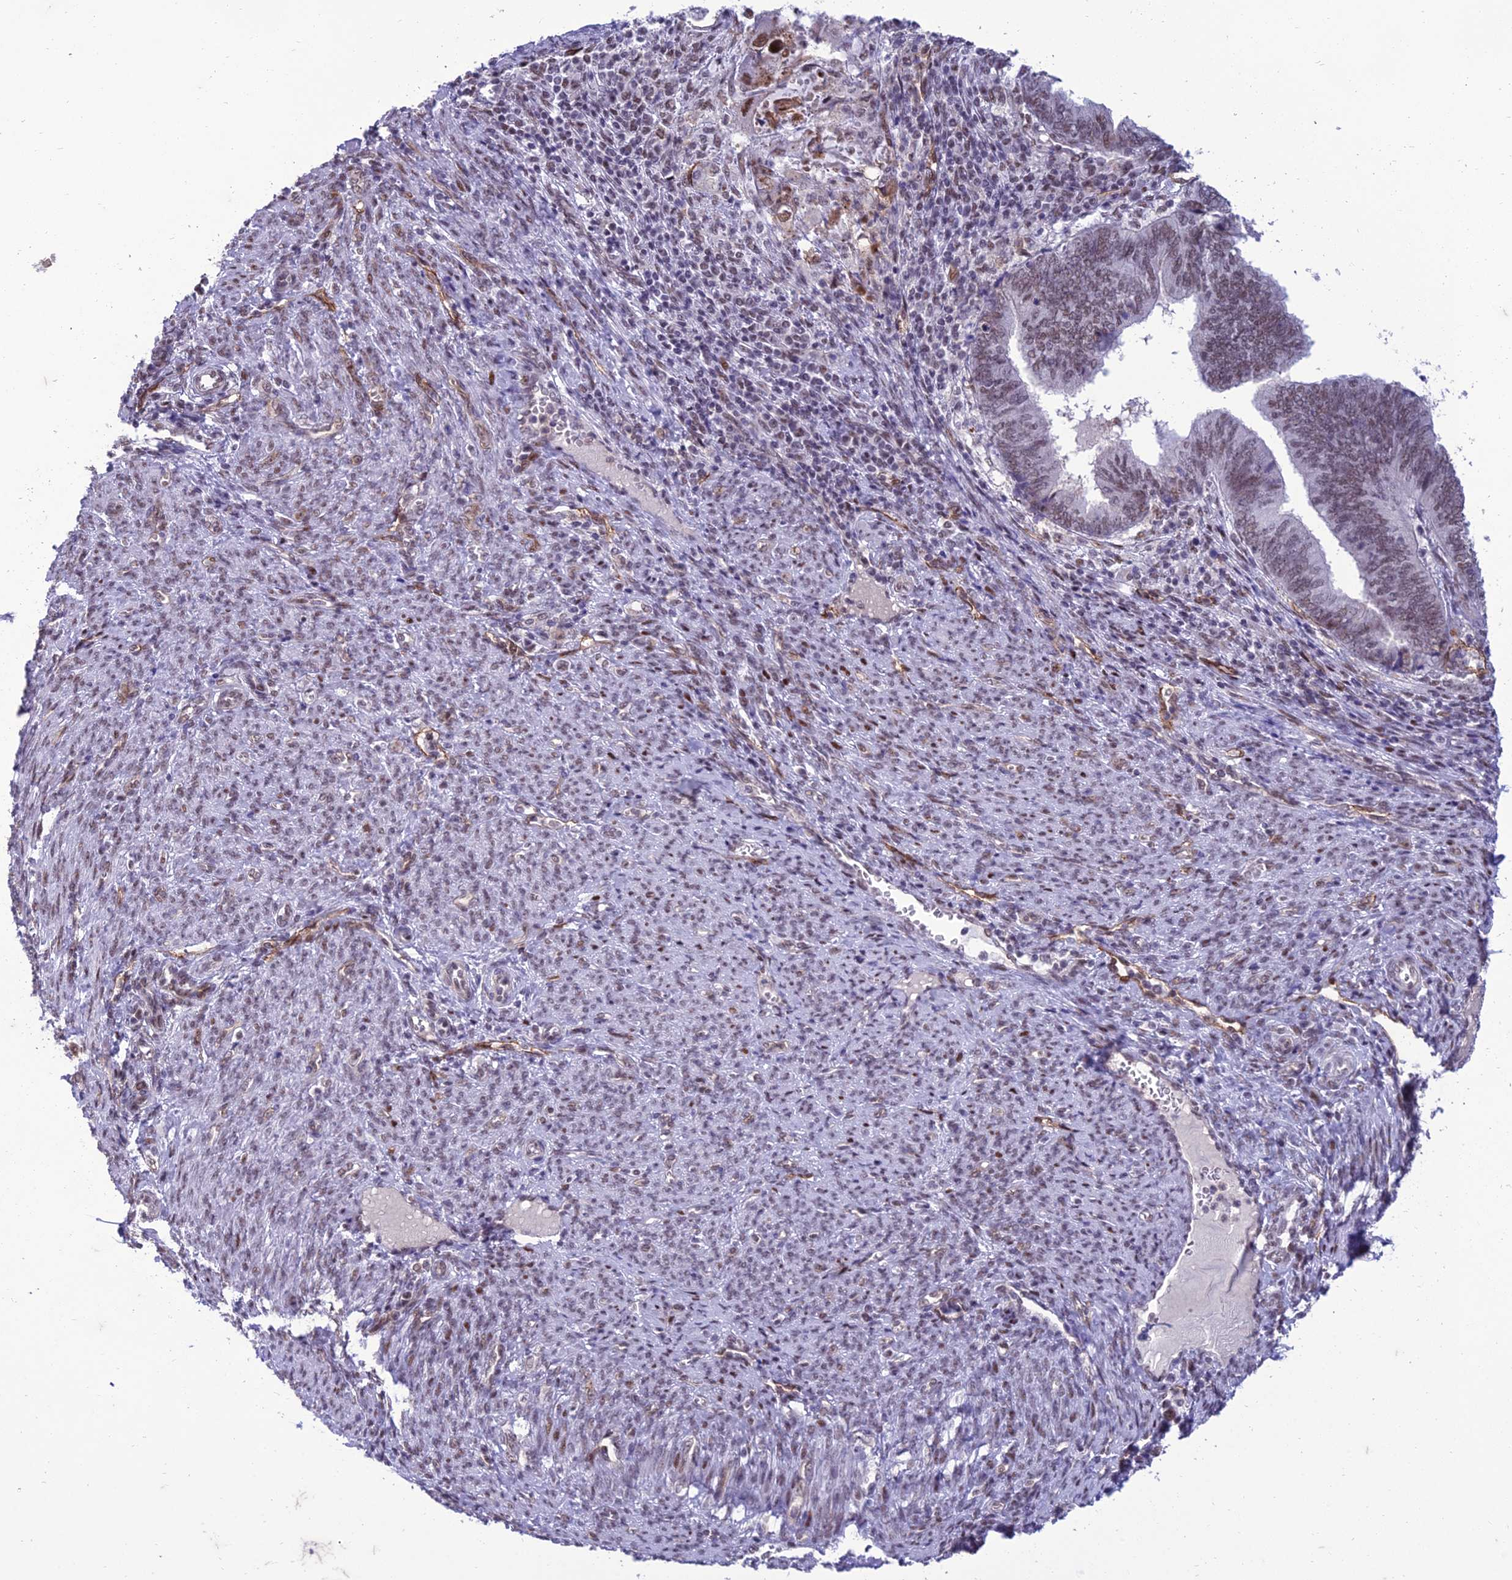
{"staining": {"intensity": "weak", "quantity": "25%-75%", "location": "nuclear"}, "tissue": "endometrial cancer", "cell_type": "Tumor cells", "image_type": "cancer", "snomed": [{"axis": "morphology", "description": "Adenocarcinoma, NOS"}, {"axis": "topography", "description": "Uterus"}, {"axis": "topography", "description": "Endometrium"}], "caption": "Immunohistochemical staining of human endometrial cancer (adenocarcinoma) displays weak nuclear protein staining in about 25%-75% of tumor cells. Using DAB (3,3'-diaminobenzidine) (brown) and hematoxylin (blue) stains, captured at high magnification using brightfield microscopy.", "gene": "RANBP3", "patient": {"sex": "female", "age": 70}}